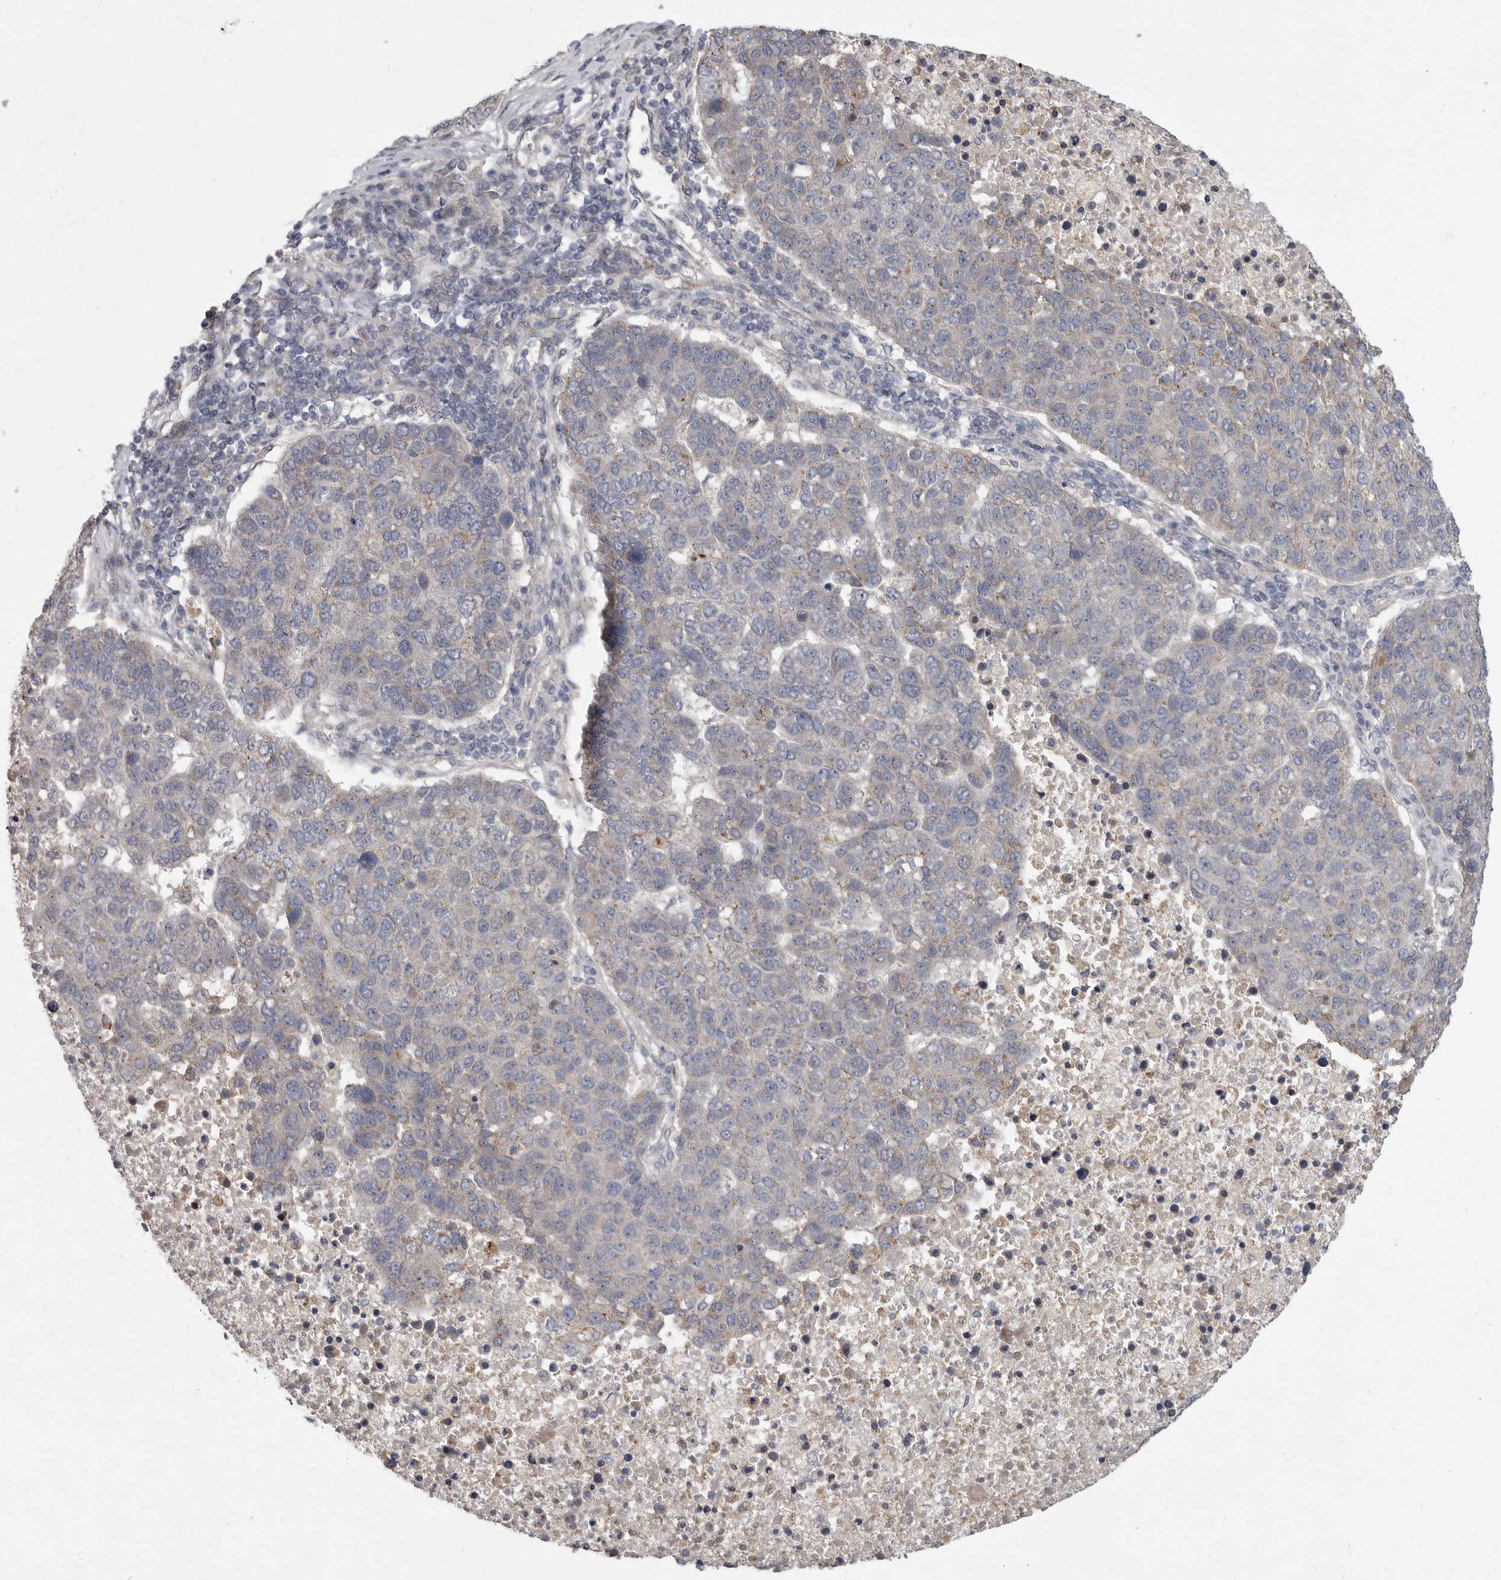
{"staining": {"intensity": "weak", "quantity": "<25%", "location": "cytoplasmic/membranous"}, "tissue": "pancreatic cancer", "cell_type": "Tumor cells", "image_type": "cancer", "snomed": [{"axis": "morphology", "description": "Adenocarcinoma, NOS"}, {"axis": "topography", "description": "Pancreas"}], "caption": "Immunohistochemical staining of human pancreatic cancer demonstrates no significant positivity in tumor cells.", "gene": "FBXO43", "patient": {"sex": "female", "age": 61}}